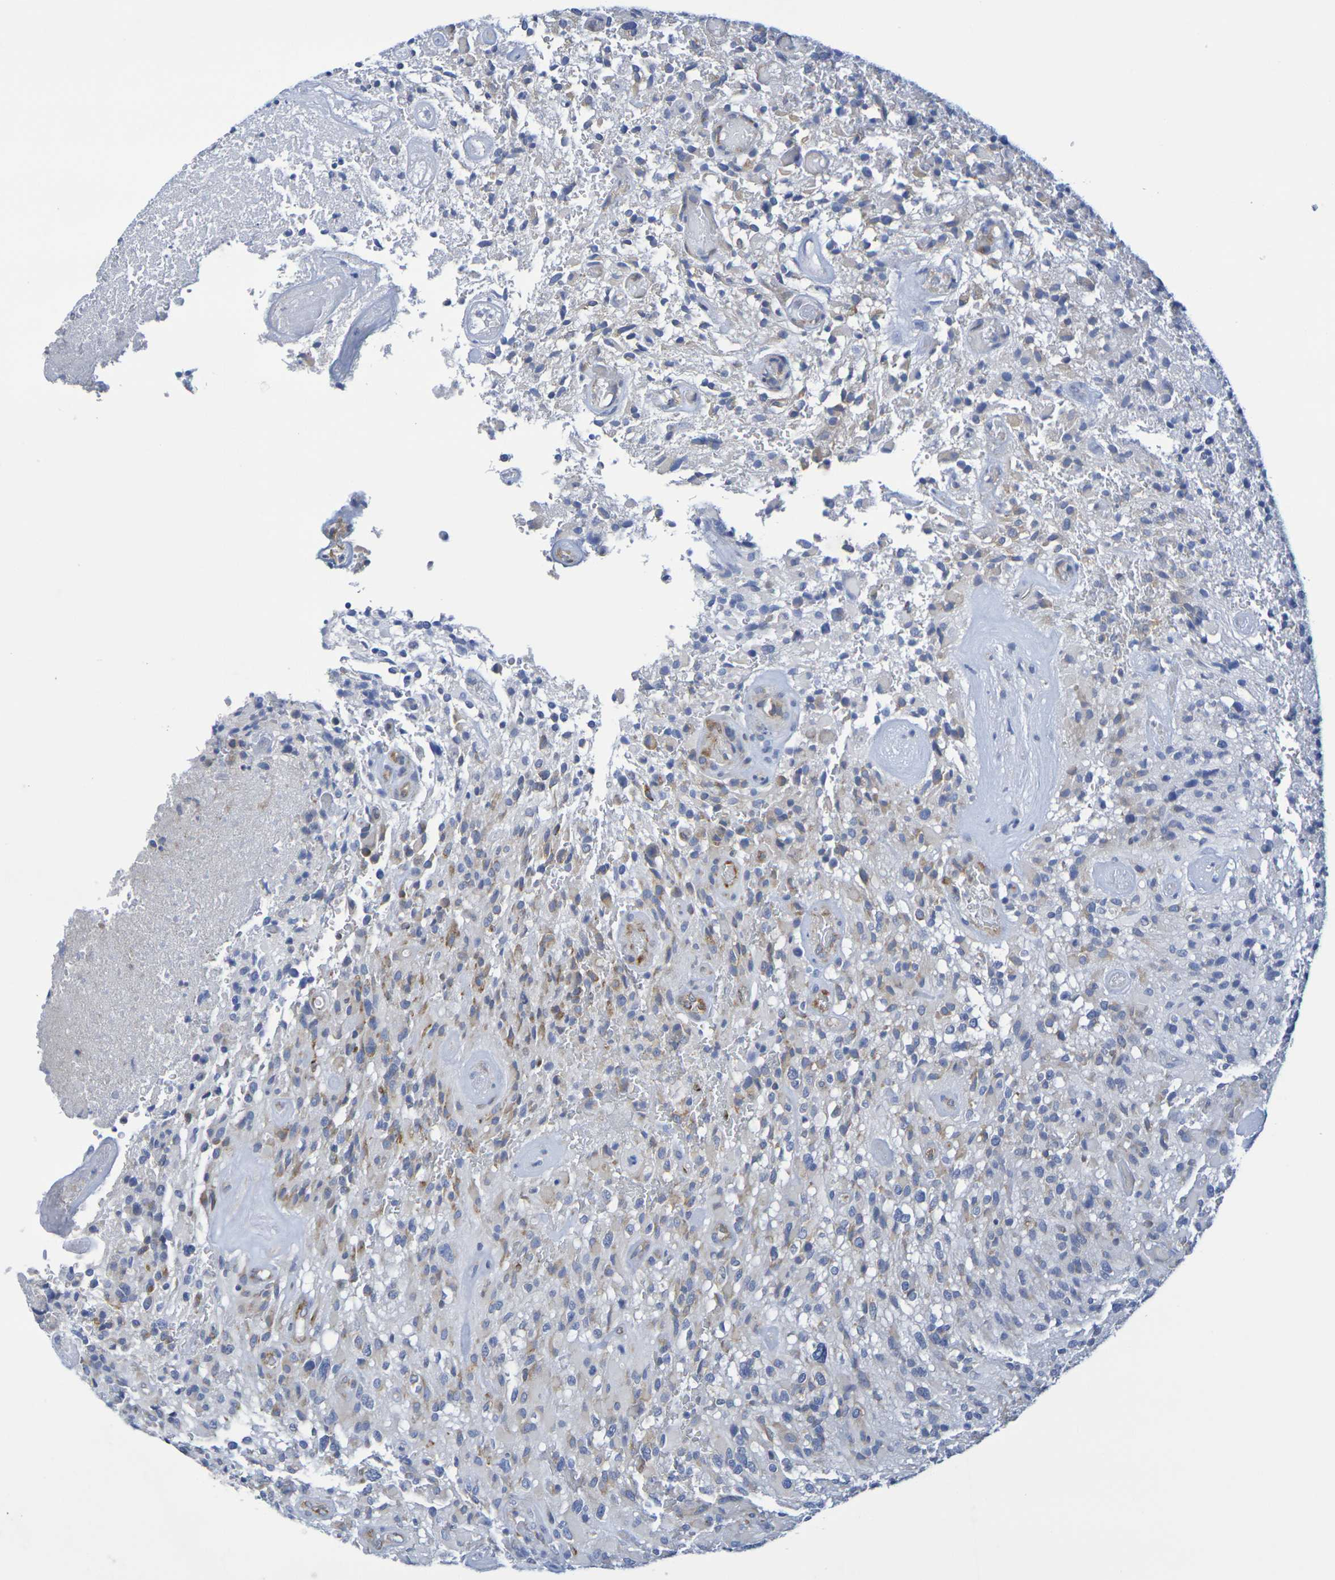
{"staining": {"intensity": "moderate", "quantity": "25%-75%", "location": "cytoplasmic/membranous"}, "tissue": "glioma", "cell_type": "Tumor cells", "image_type": "cancer", "snomed": [{"axis": "morphology", "description": "Glioma, malignant, High grade"}, {"axis": "topography", "description": "Brain"}], "caption": "Glioma stained with DAB (3,3'-diaminobenzidine) IHC demonstrates medium levels of moderate cytoplasmic/membranous expression in approximately 25%-75% of tumor cells.", "gene": "TMCC3", "patient": {"sex": "male", "age": 71}}